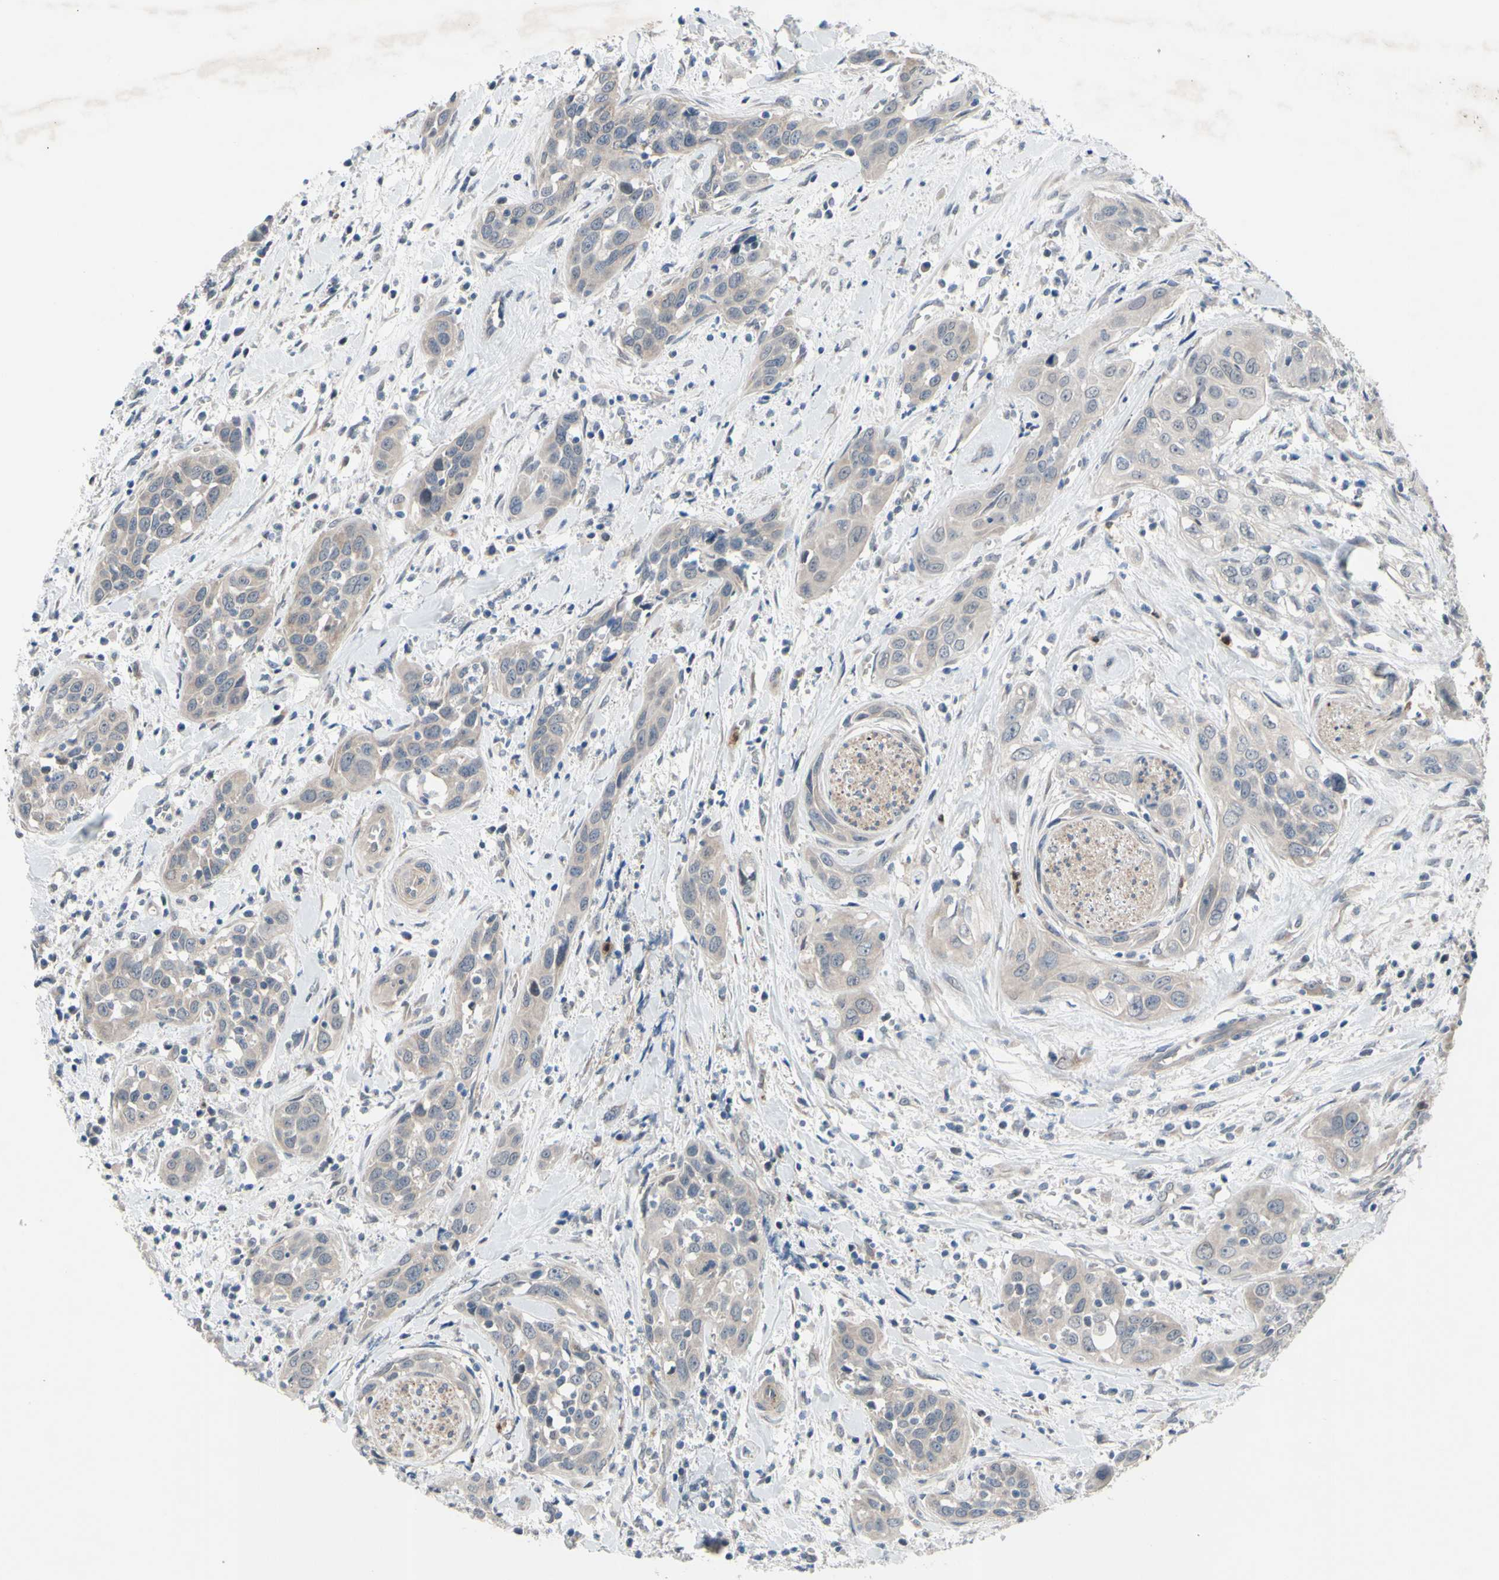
{"staining": {"intensity": "weak", "quantity": ">75%", "location": "cytoplasmic/membranous"}, "tissue": "head and neck cancer", "cell_type": "Tumor cells", "image_type": "cancer", "snomed": [{"axis": "morphology", "description": "Squamous cell carcinoma, NOS"}, {"axis": "topography", "description": "Oral tissue"}, {"axis": "topography", "description": "Head-Neck"}], "caption": "Immunohistochemical staining of head and neck cancer (squamous cell carcinoma) reveals low levels of weak cytoplasmic/membranous protein expression in approximately >75% of tumor cells.", "gene": "GRAMD2B", "patient": {"sex": "female", "age": 50}}